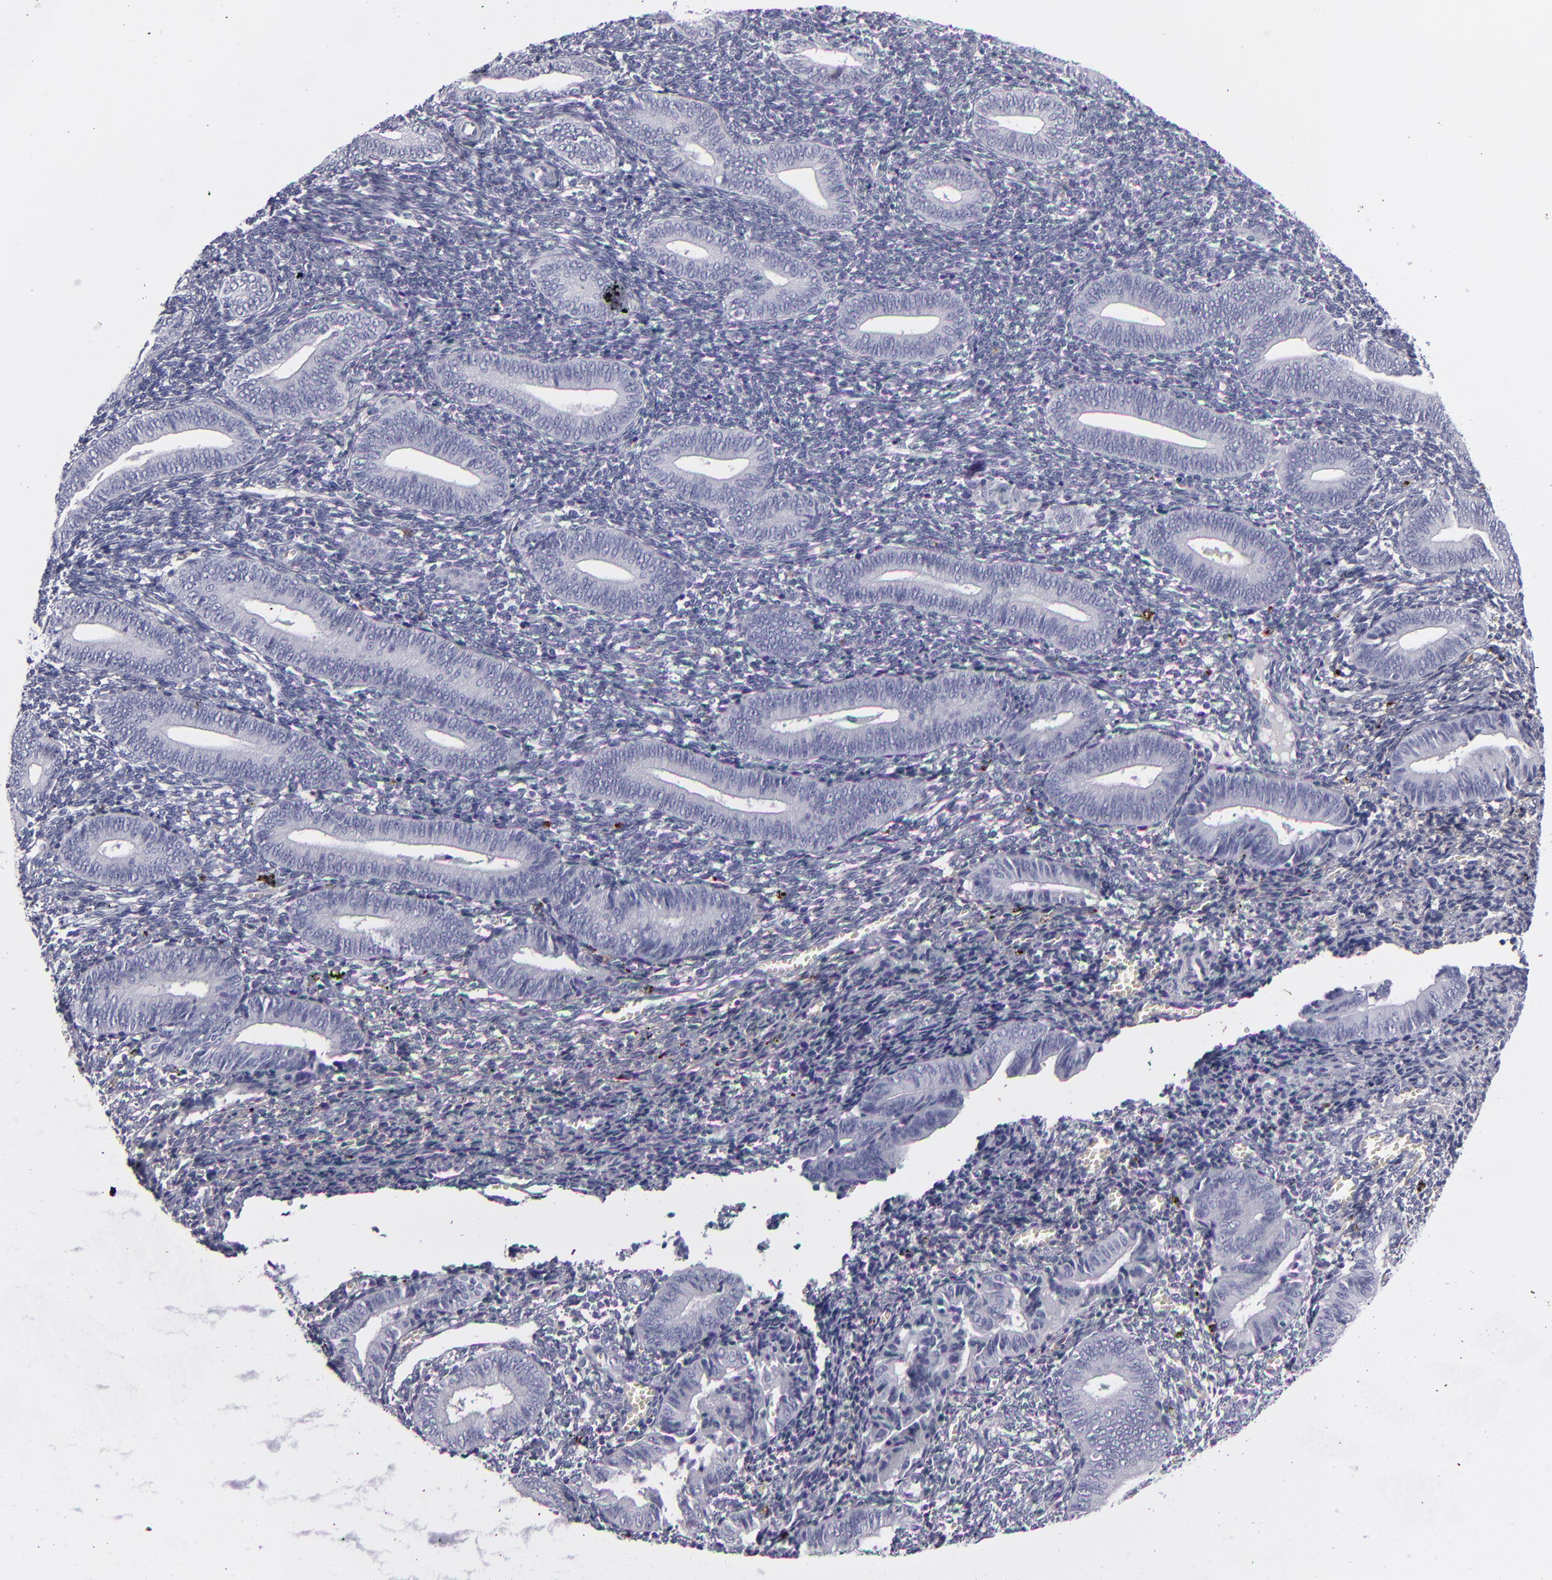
{"staining": {"intensity": "negative", "quantity": "none", "location": "none"}, "tissue": "endometrium", "cell_type": "Cells in endometrial stroma", "image_type": "normal", "snomed": [{"axis": "morphology", "description": "Normal tissue, NOS"}, {"axis": "topography", "description": "Uterus"}, {"axis": "topography", "description": "Endometrium"}], "caption": "Protein analysis of benign endometrium exhibits no significant expression in cells in endometrial stroma.", "gene": "ANPEP", "patient": {"sex": "female", "age": 33}}